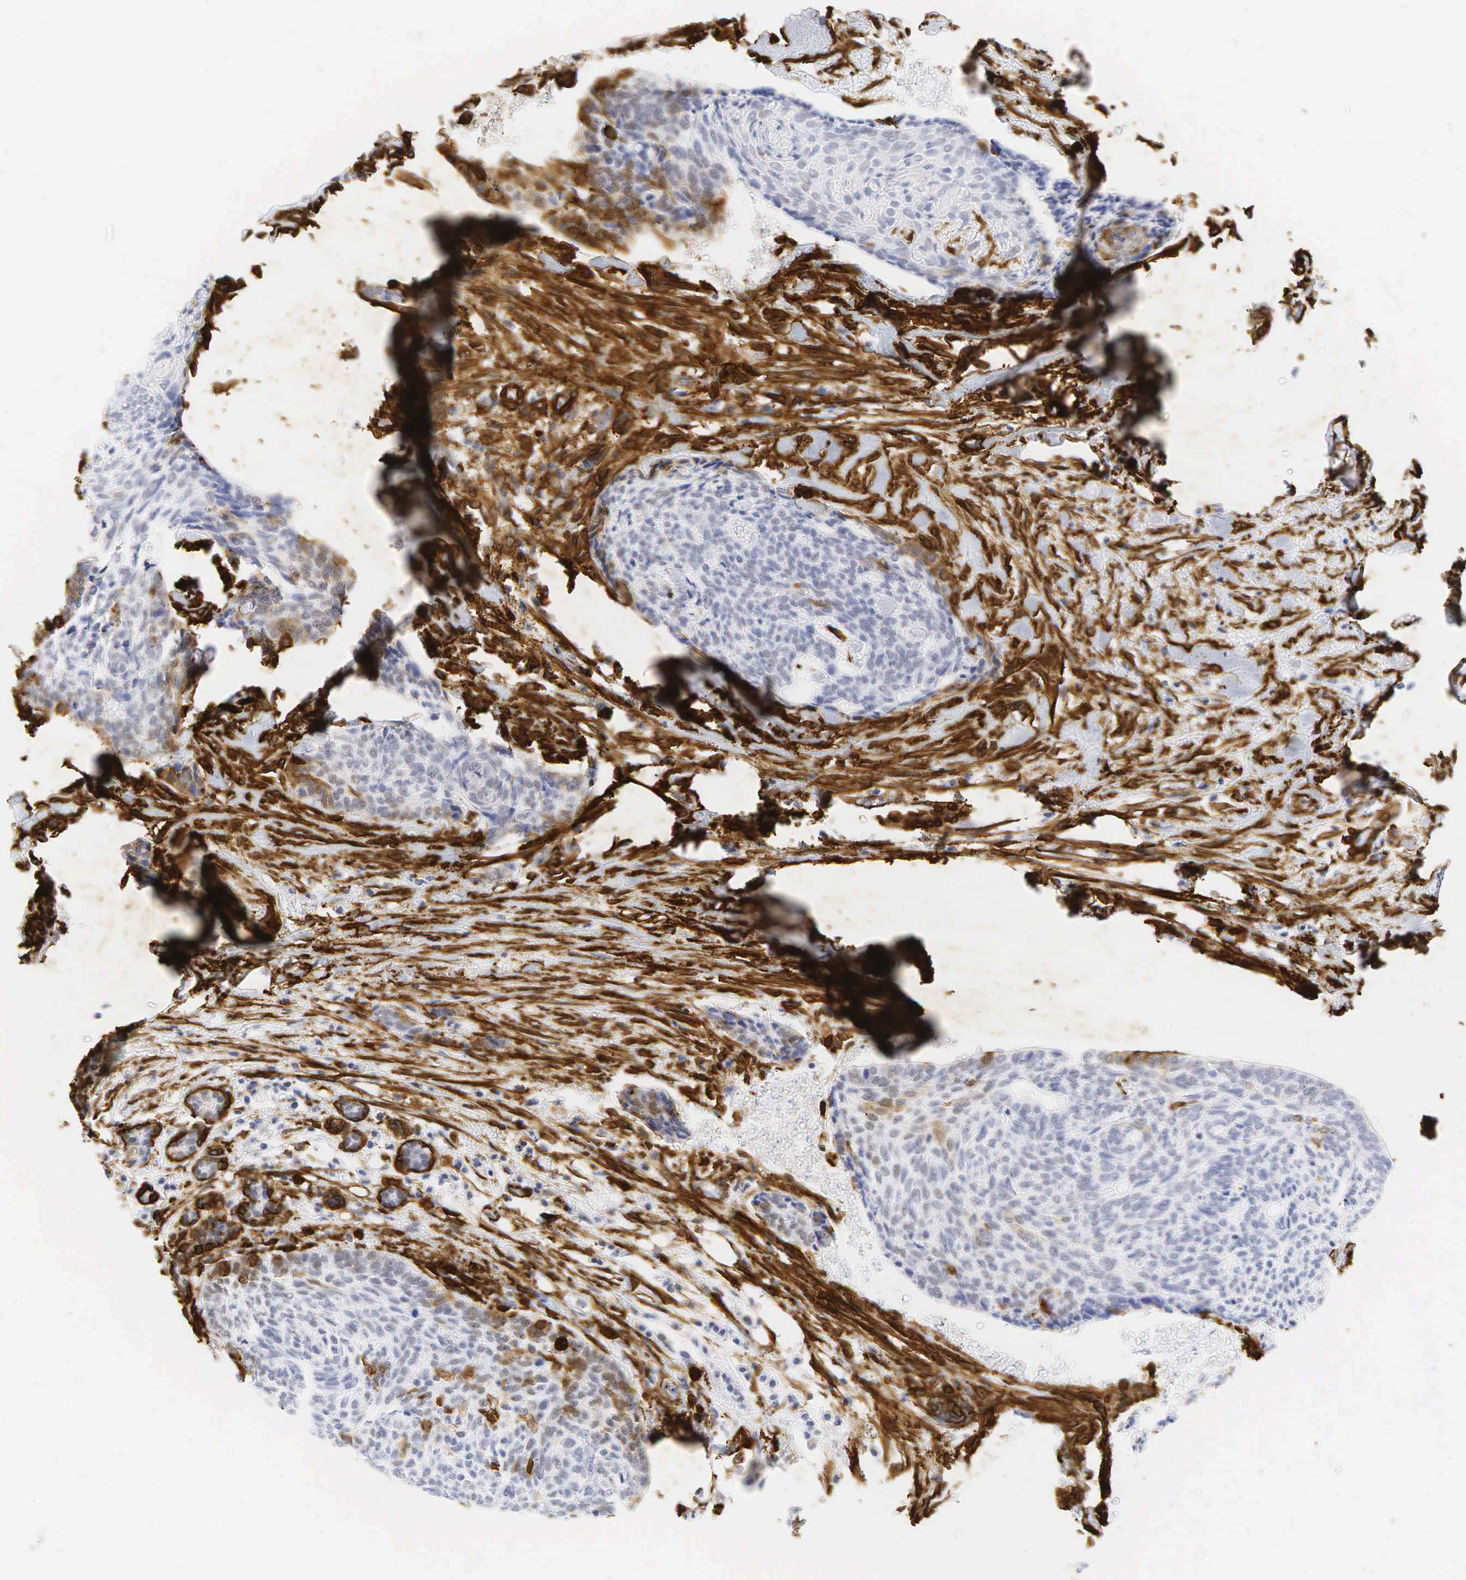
{"staining": {"intensity": "negative", "quantity": "none", "location": "none"}, "tissue": "head and neck cancer", "cell_type": "Tumor cells", "image_type": "cancer", "snomed": [{"axis": "morphology", "description": "Squamous cell carcinoma, NOS"}, {"axis": "topography", "description": "Salivary gland"}, {"axis": "topography", "description": "Head-Neck"}], "caption": "The micrograph exhibits no staining of tumor cells in head and neck cancer.", "gene": "ACTA2", "patient": {"sex": "male", "age": 70}}